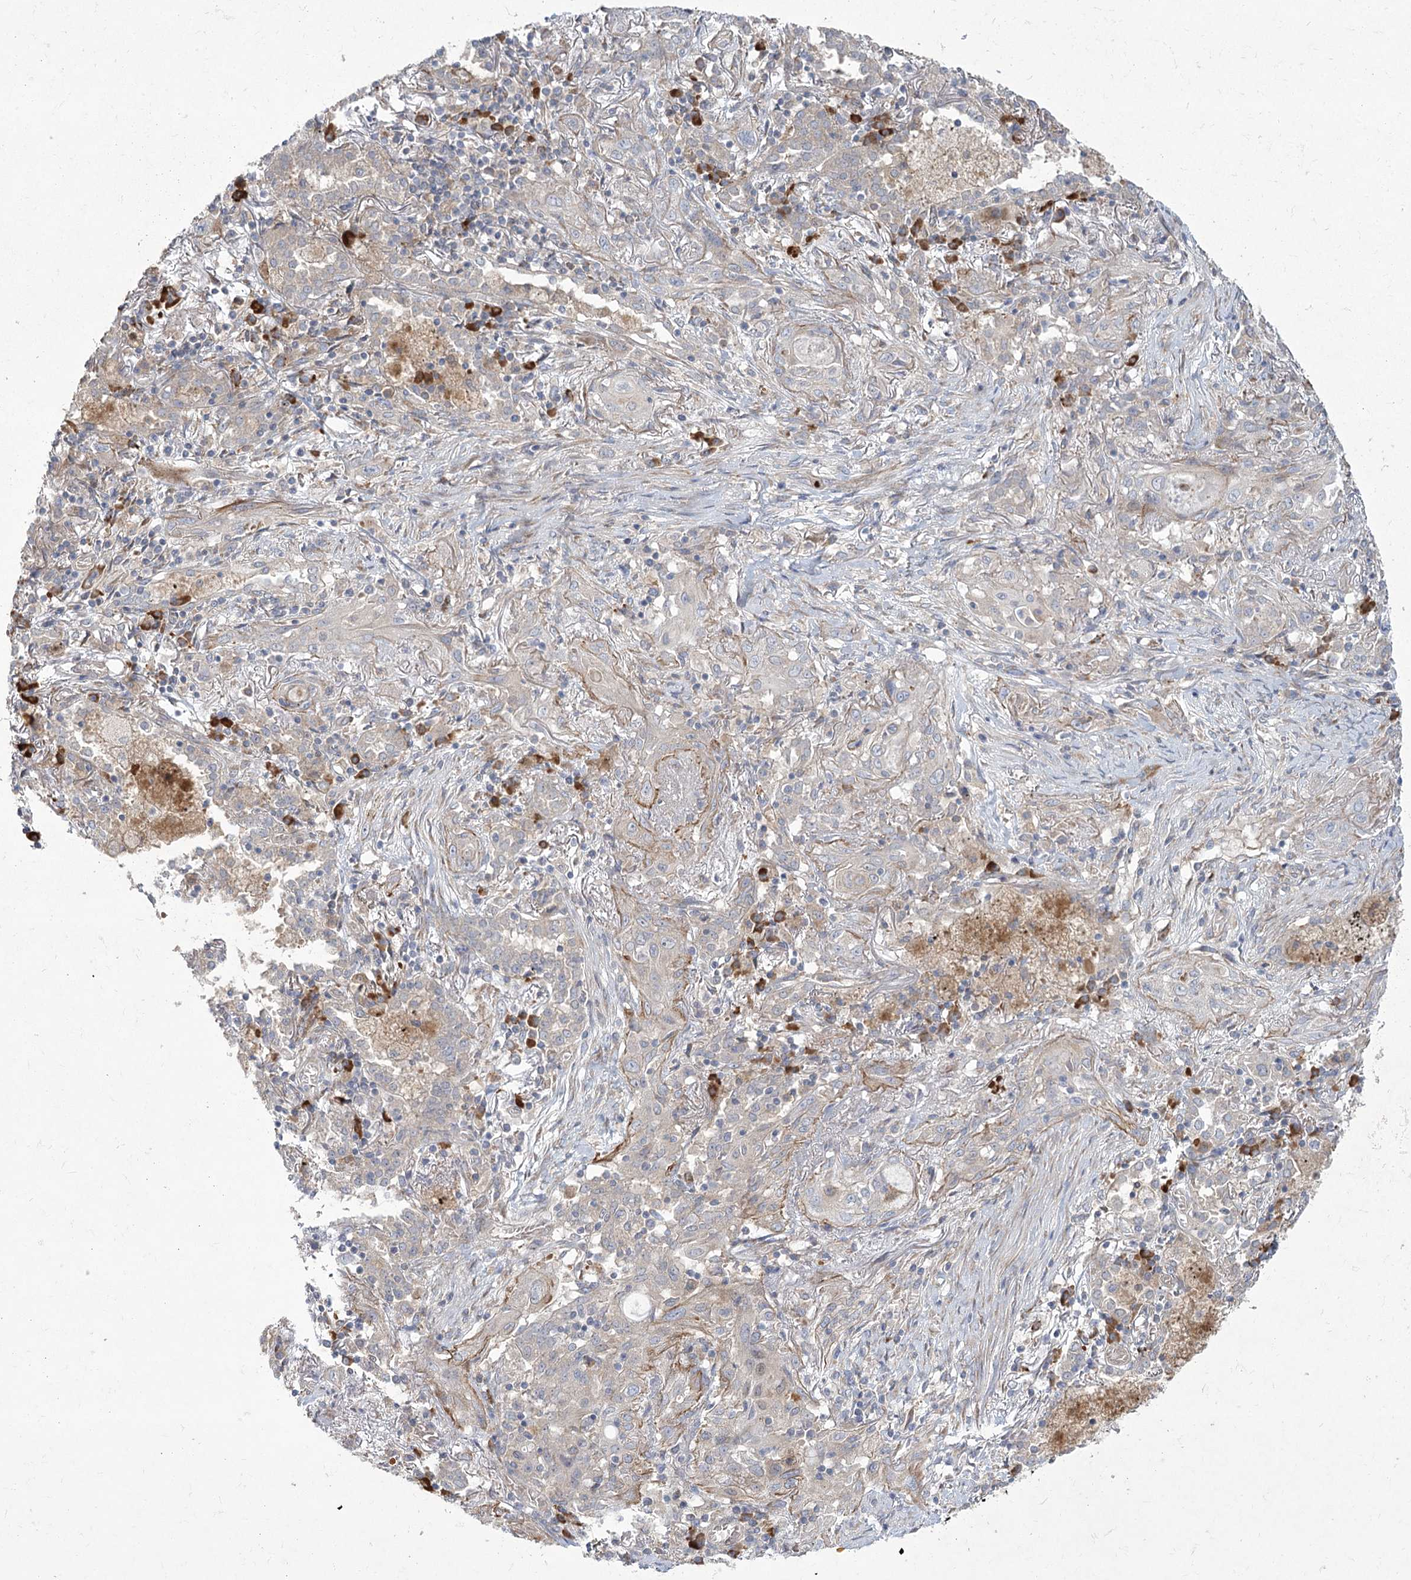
{"staining": {"intensity": "negative", "quantity": "none", "location": "none"}, "tissue": "lung cancer", "cell_type": "Tumor cells", "image_type": "cancer", "snomed": [{"axis": "morphology", "description": "Squamous cell carcinoma, NOS"}, {"axis": "topography", "description": "Lung"}], "caption": "Immunohistochemistry (IHC) of lung cancer (squamous cell carcinoma) exhibits no expression in tumor cells.", "gene": "CAMTA1", "patient": {"sex": "female", "age": 47}}